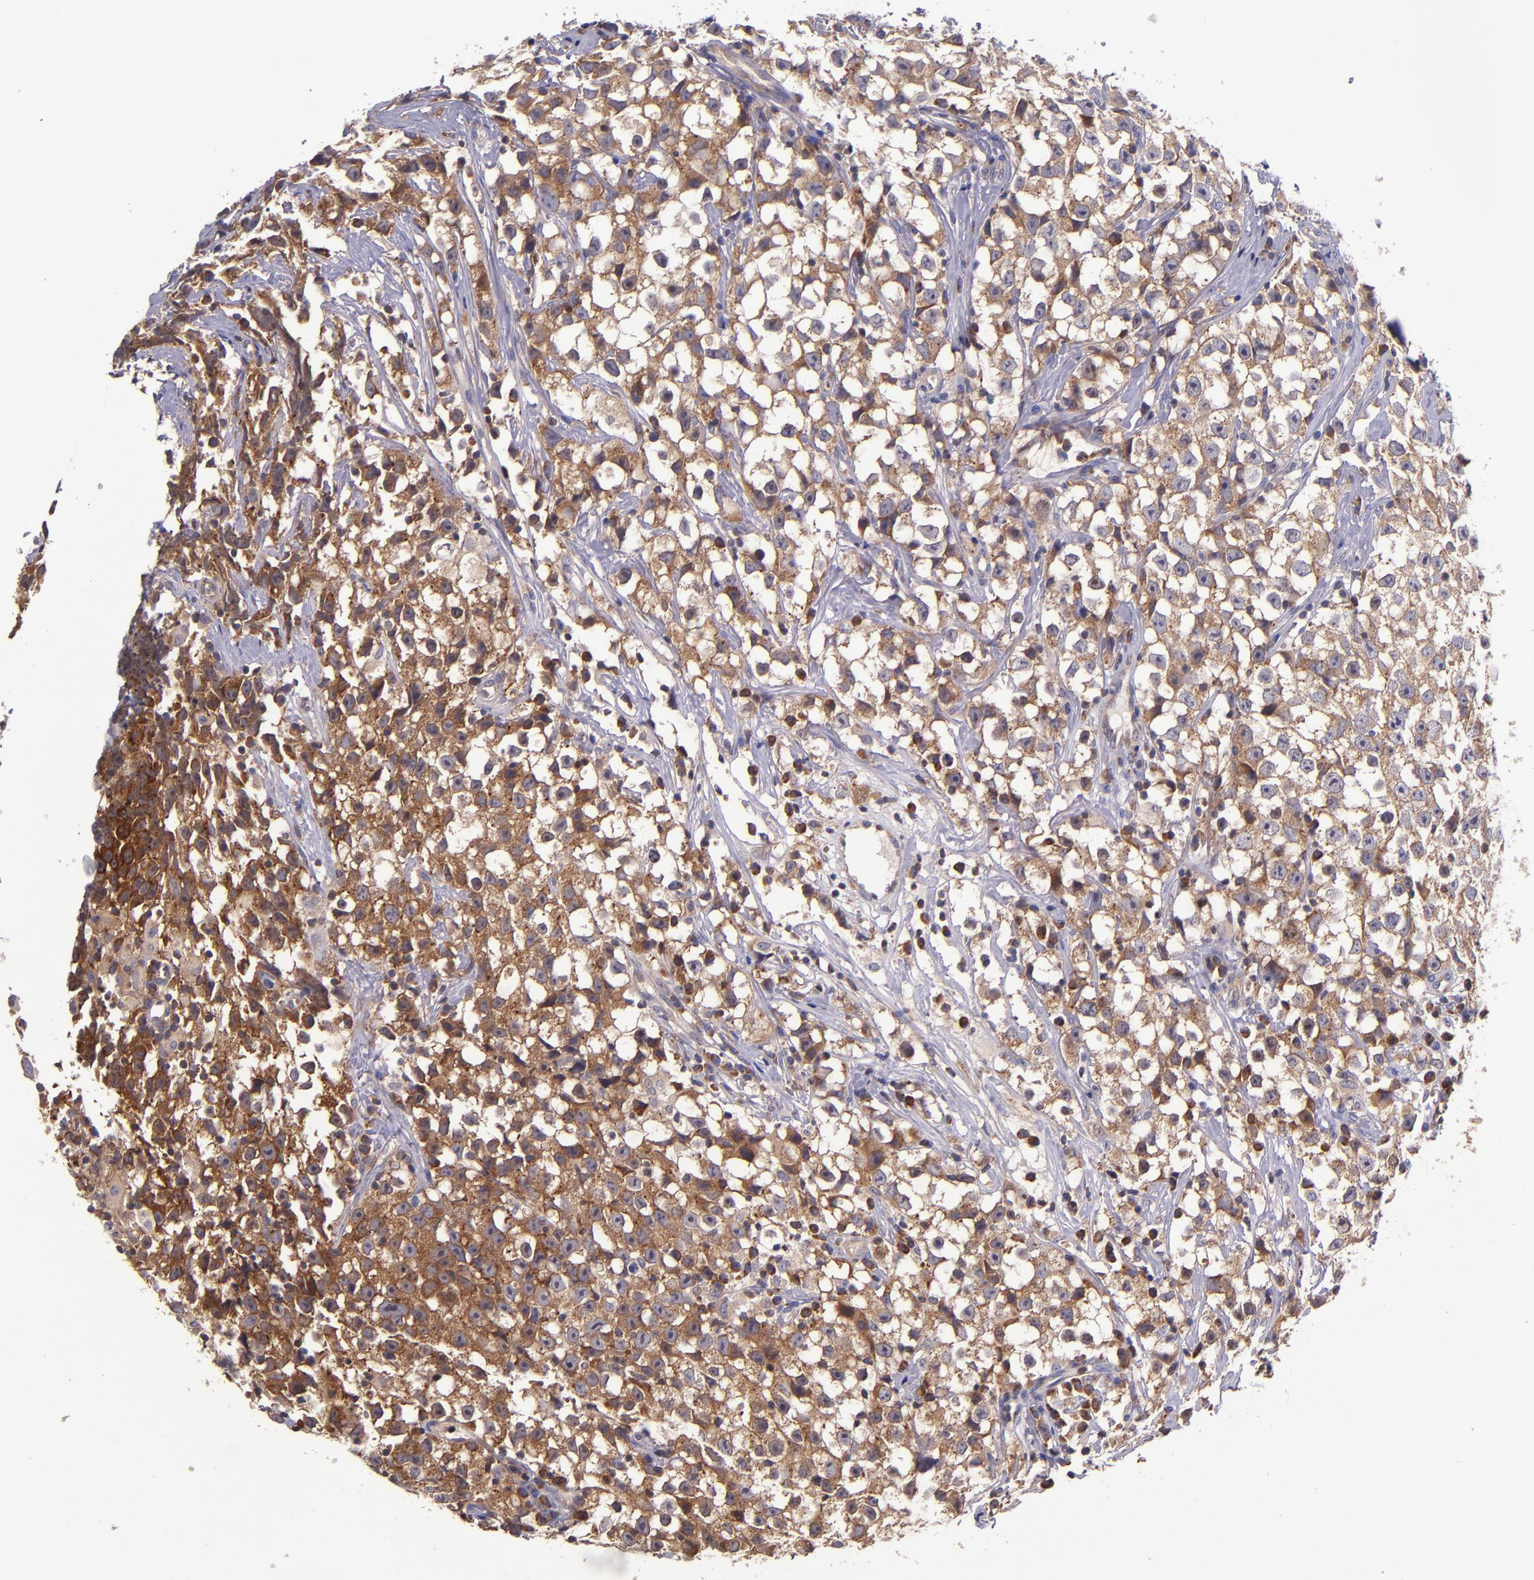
{"staining": {"intensity": "moderate", "quantity": ">75%", "location": "cytoplasmic/membranous"}, "tissue": "testis cancer", "cell_type": "Tumor cells", "image_type": "cancer", "snomed": [{"axis": "morphology", "description": "Seminoma, NOS"}, {"axis": "topography", "description": "Testis"}], "caption": "Immunohistochemistry (IHC) (DAB) staining of human testis cancer demonstrates moderate cytoplasmic/membranous protein expression in about >75% of tumor cells.", "gene": "EIF4ENIF1", "patient": {"sex": "male", "age": 35}}